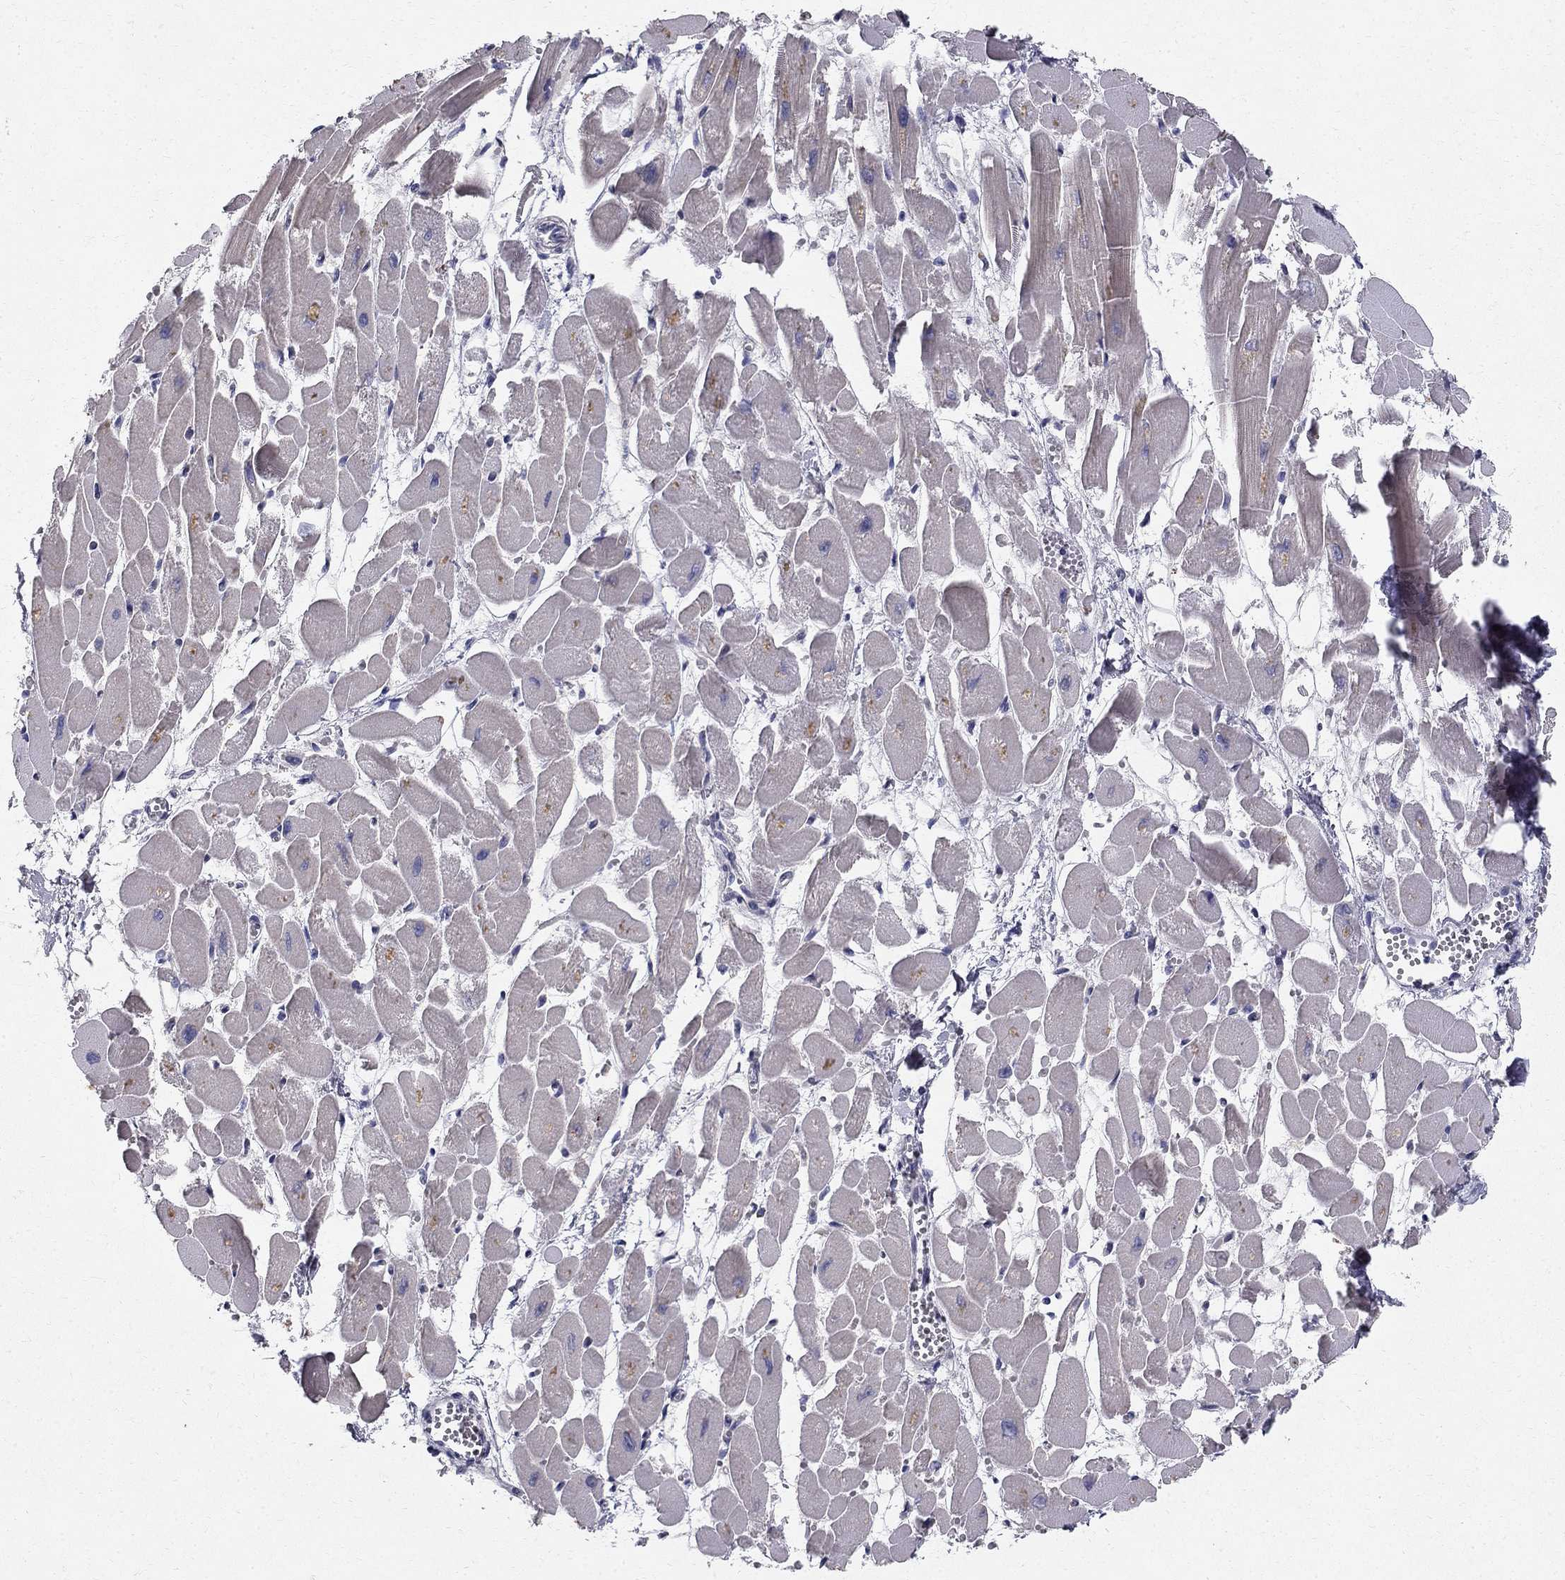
{"staining": {"intensity": "negative", "quantity": "none", "location": "none"}, "tissue": "heart muscle", "cell_type": "Cardiomyocytes", "image_type": "normal", "snomed": [{"axis": "morphology", "description": "Normal tissue, NOS"}, {"axis": "topography", "description": "Heart"}], "caption": "Protein analysis of benign heart muscle reveals no significant staining in cardiomyocytes.", "gene": "CLIC6", "patient": {"sex": "female", "age": 52}}